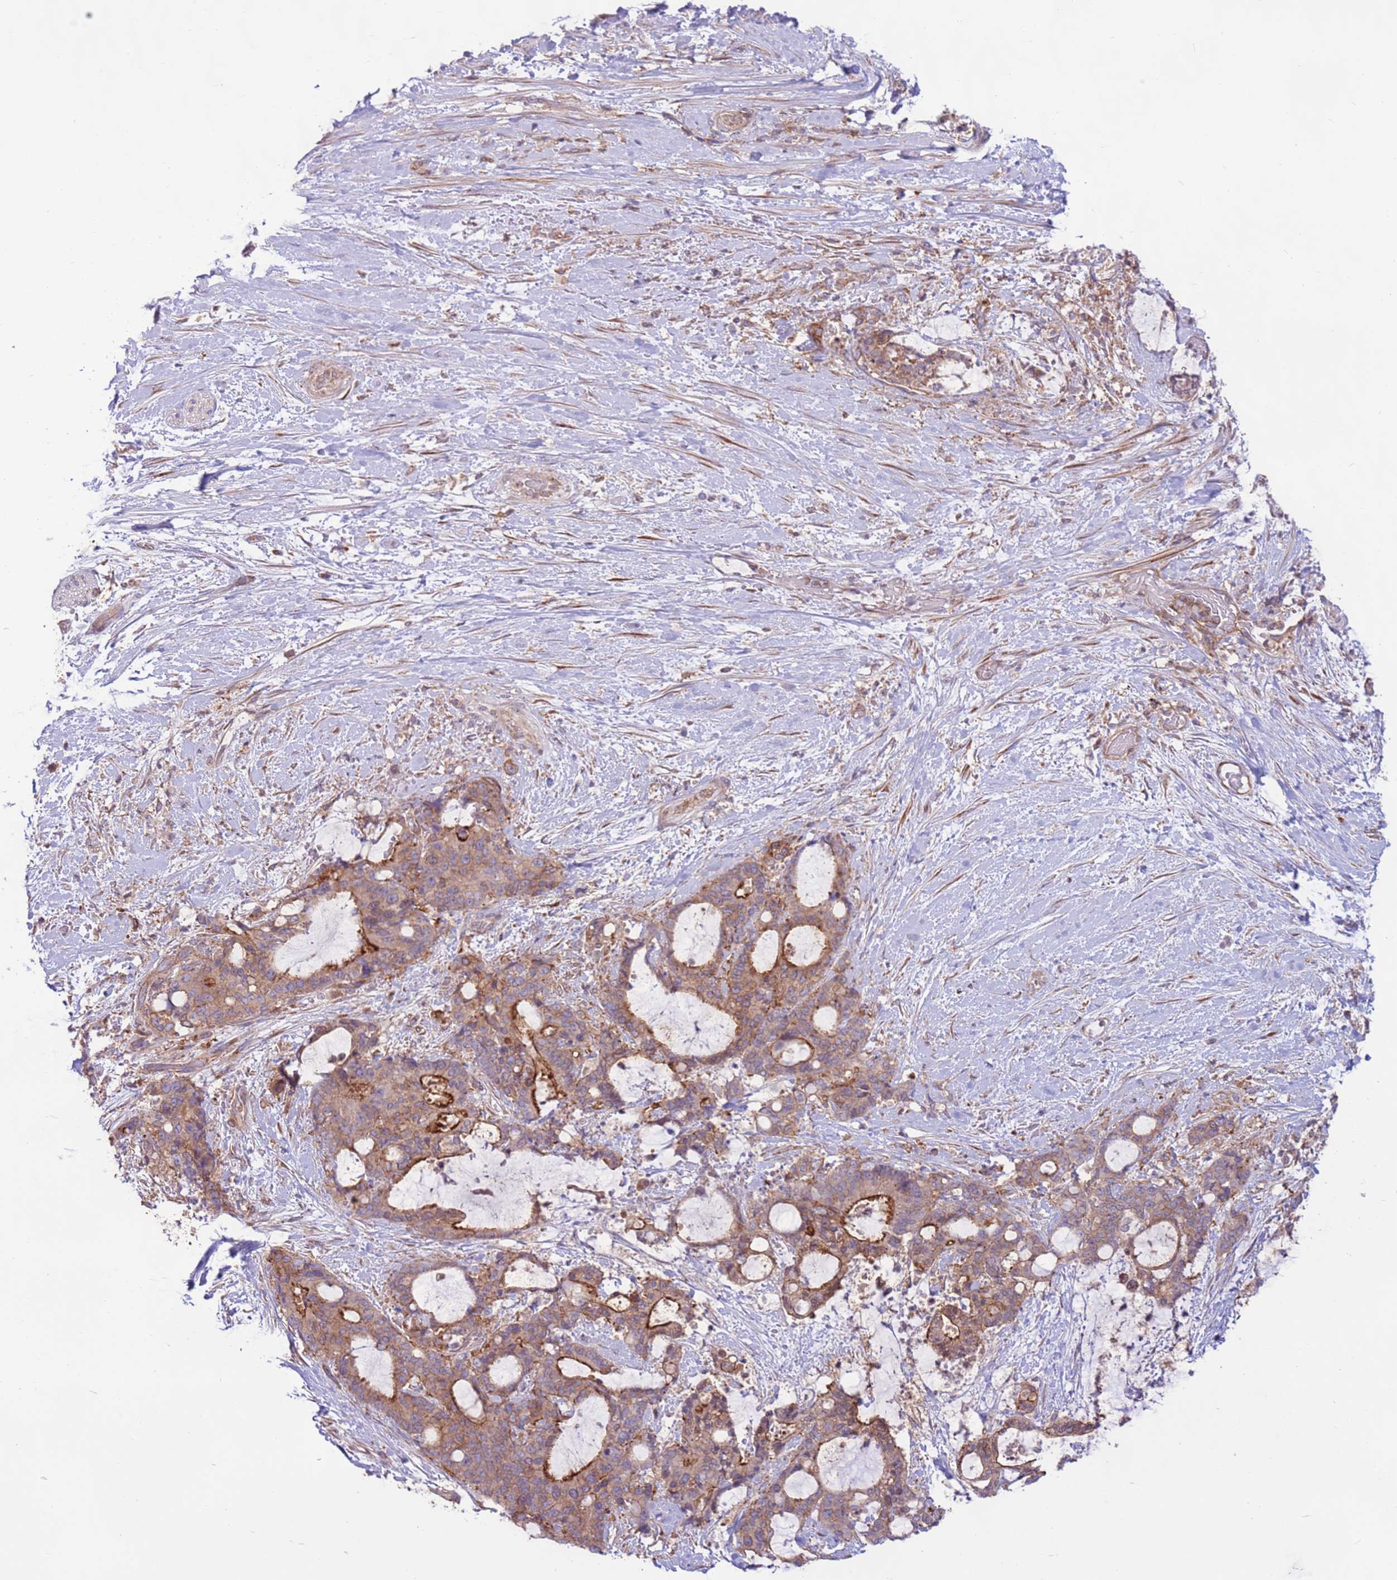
{"staining": {"intensity": "moderate", "quantity": "25%-75%", "location": "cytoplasmic/membranous"}, "tissue": "liver cancer", "cell_type": "Tumor cells", "image_type": "cancer", "snomed": [{"axis": "morphology", "description": "Normal tissue, NOS"}, {"axis": "morphology", "description": "Cholangiocarcinoma"}, {"axis": "topography", "description": "Liver"}, {"axis": "topography", "description": "Peripheral nerve tissue"}], "caption": "Moderate cytoplasmic/membranous positivity is appreciated in approximately 25%-75% of tumor cells in liver cancer (cholangiocarcinoma).", "gene": "DDX19B", "patient": {"sex": "female", "age": 73}}